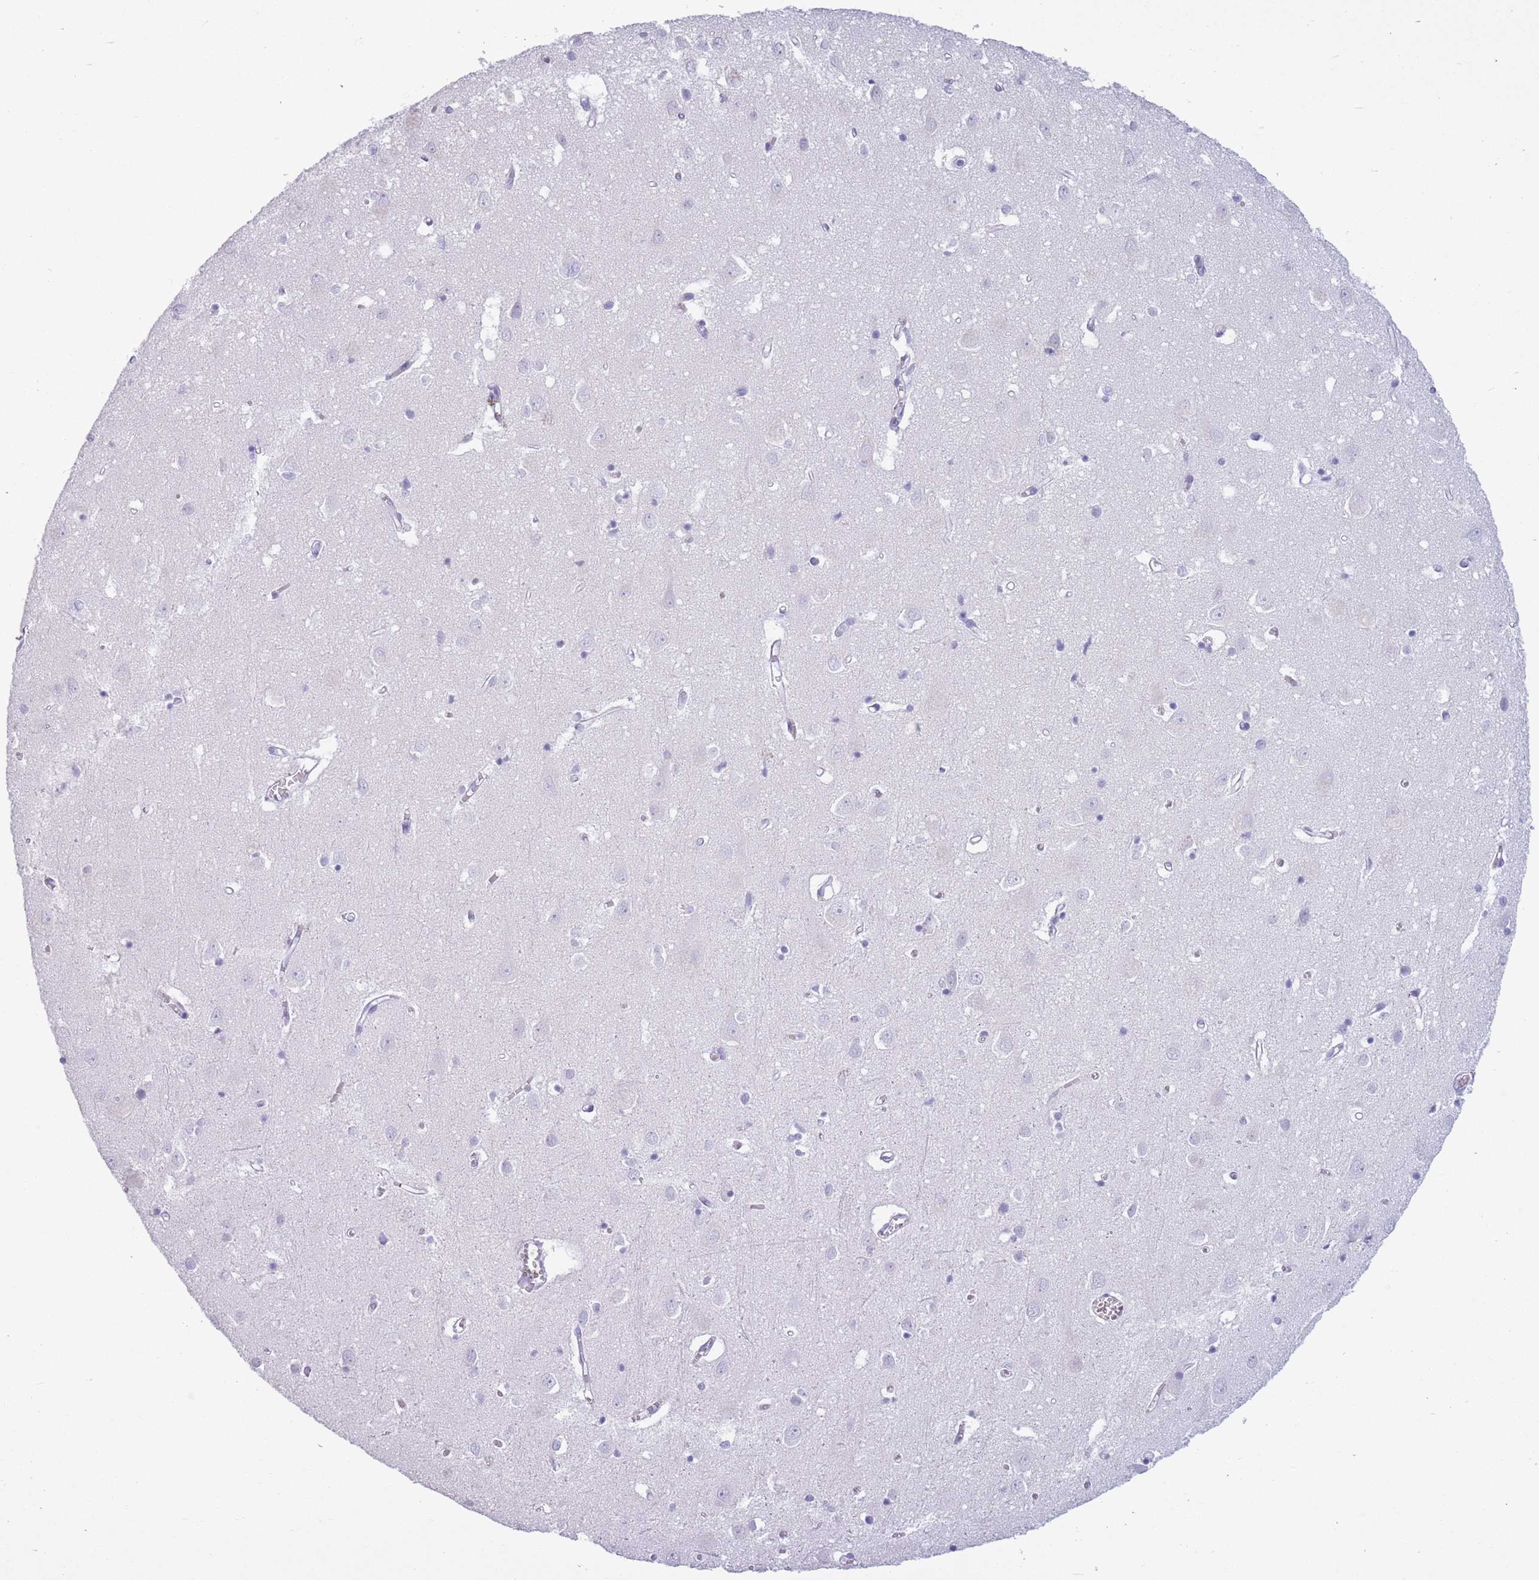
{"staining": {"intensity": "negative", "quantity": "none", "location": "none"}, "tissue": "cerebral cortex", "cell_type": "Endothelial cells", "image_type": "normal", "snomed": [{"axis": "morphology", "description": "Normal tissue, NOS"}, {"axis": "topography", "description": "Cerebral cortex"}], "caption": "This histopathology image is of unremarkable cerebral cortex stained with immunohistochemistry (IHC) to label a protein in brown with the nuclei are counter-stained blue. There is no staining in endothelial cells. The staining was performed using DAB to visualize the protein expression in brown, while the nuclei were stained in blue with hematoxylin (Magnification: 20x).", "gene": "OR7C1", "patient": {"sex": "male", "age": 70}}